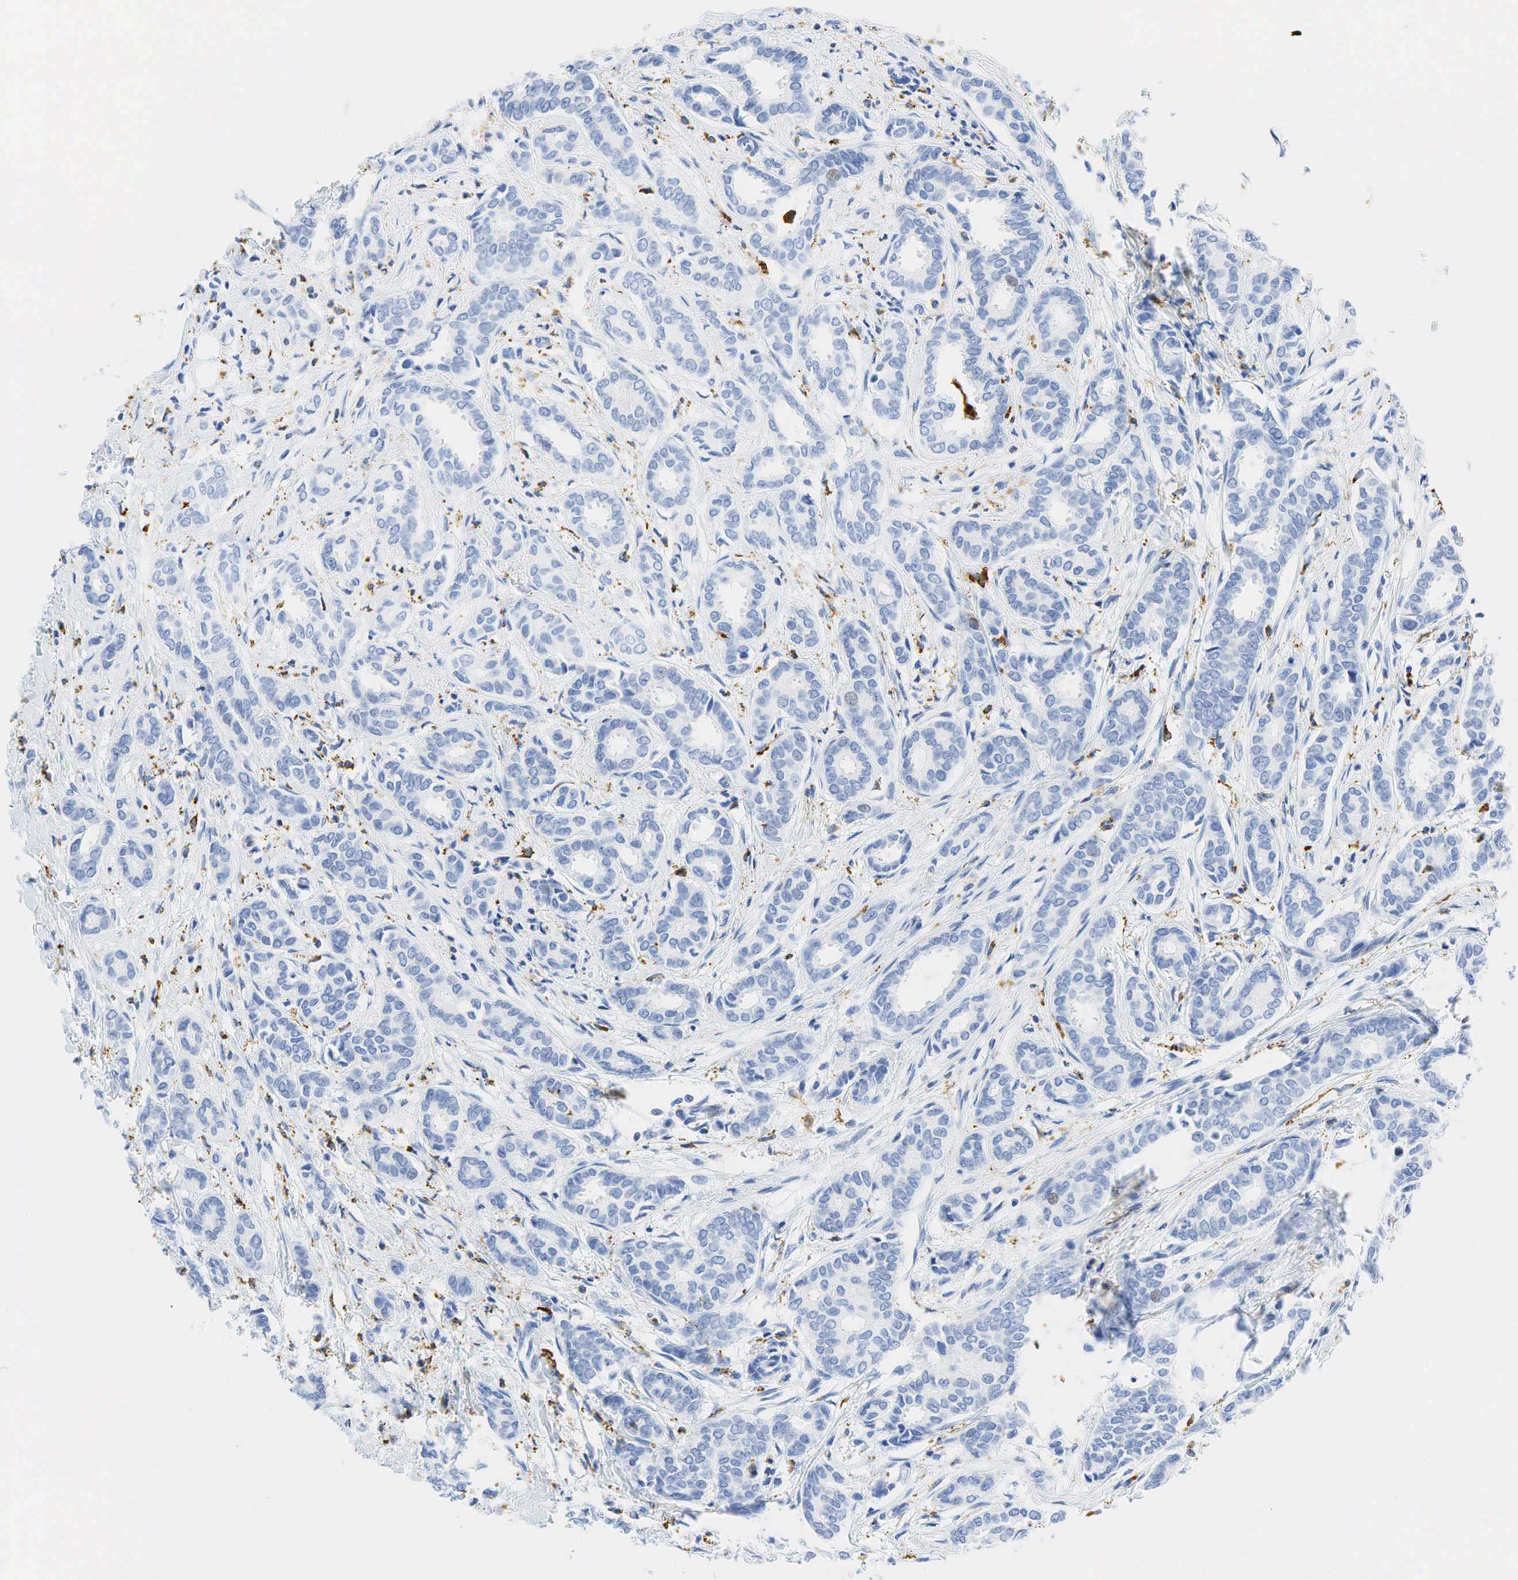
{"staining": {"intensity": "negative", "quantity": "none", "location": "none"}, "tissue": "breast cancer", "cell_type": "Tumor cells", "image_type": "cancer", "snomed": [{"axis": "morphology", "description": "Duct carcinoma"}, {"axis": "topography", "description": "Breast"}], "caption": "DAB immunohistochemical staining of human breast cancer exhibits no significant expression in tumor cells. (DAB IHC, high magnification).", "gene": "CD68", "patient": {"sex": "female", "age": 50}}